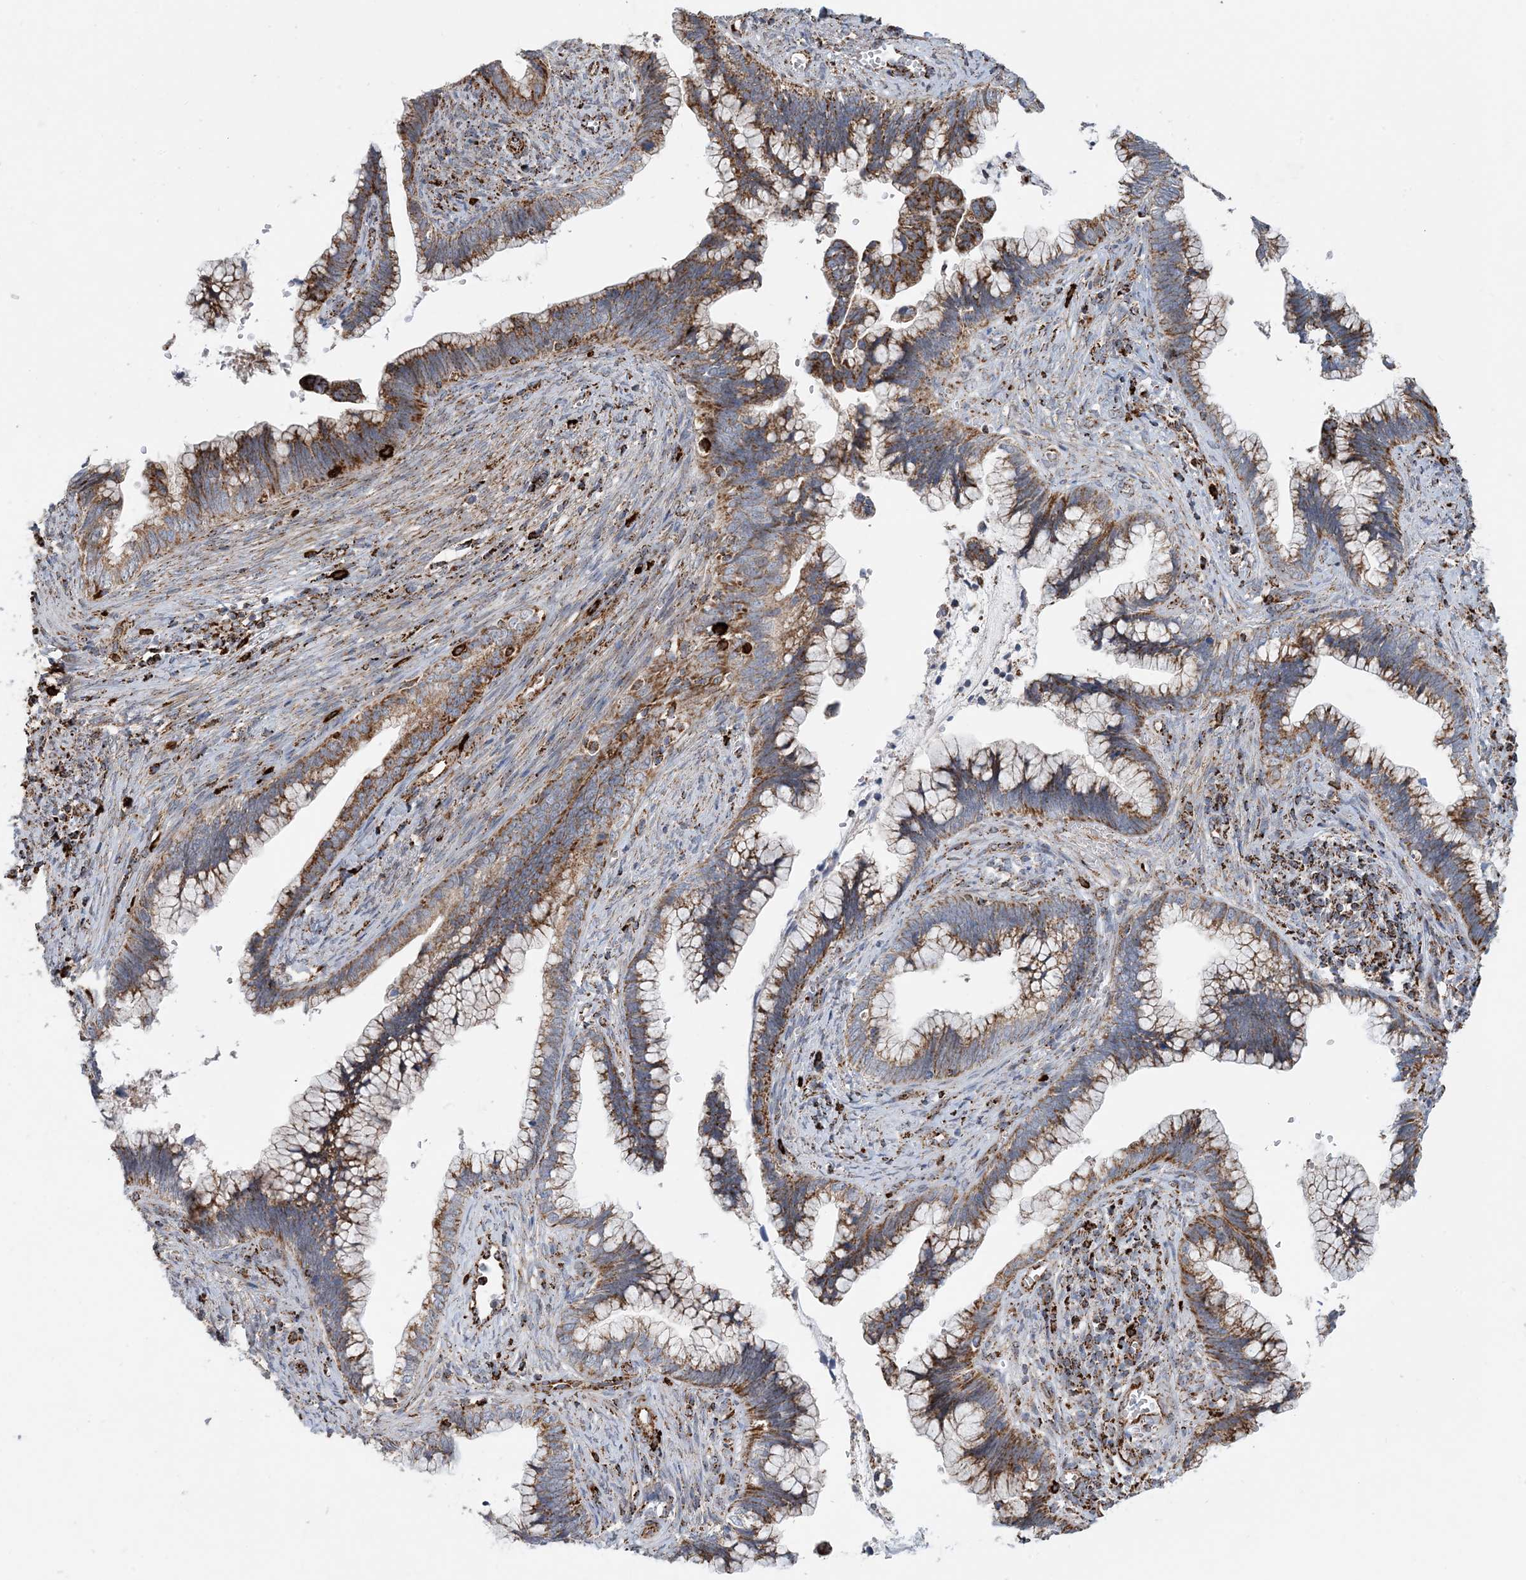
{"staining": {"intensity": "moderate", "quantity": ">75%", "location": "cytoplasmic/membranous"}, "tissue": "cervical cancer", "cell_type": "Tumor cells", "image_type": "cancer", "snomed": [{"axis": "morphology", "description": "Adenocarcinoma, NOS"}, {"axis": "topography", "description": "Cervix"}], "caption": "The histopathology image displays immunohistochemical staining of adenocarcinoma (cervical). There is moderate cytoplasmic/membranous positivity is identified in approximately >75% of tumor cells.", "gene": "PCDHGA1", "patient": {"sex": "female", "age": 44}}